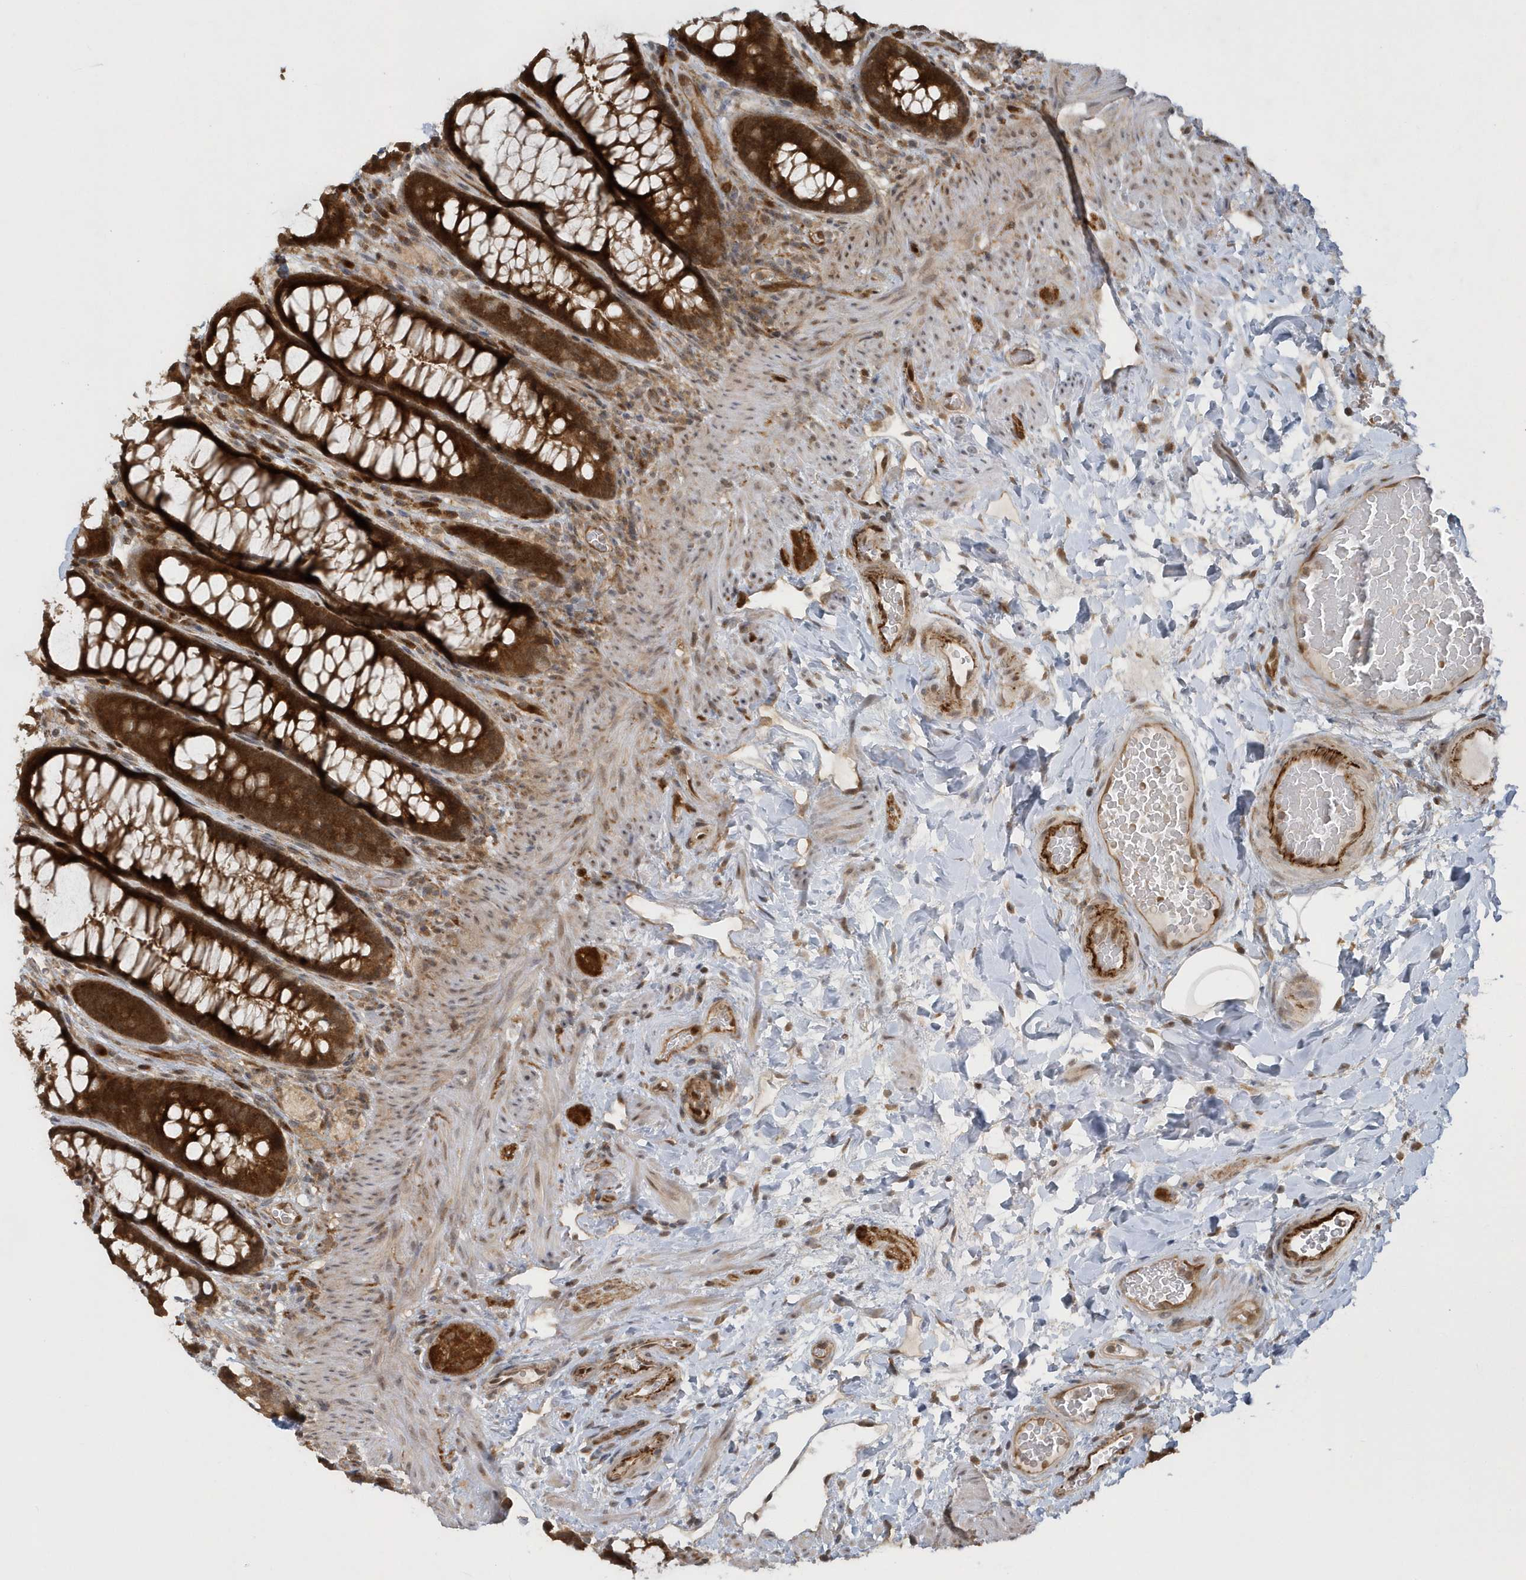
{"staining": {"intensity": "strong", "quantity": ">75%", "location": "cytoplasmic/membranous"}, "tissue": "rectum", "cell_type": "Glandular cells", "image_type": "normal", "snomed": [{"axis": "morphology", "description": "Normal tissue, NOS"}, {"axis": "topography", "description": "Rectum"}], "caption": "A brown stain labels strong cytoplasmic/membranous positivity of a protein in glandular cells of unremarkable rectum. (IHC, brightfield microscopy, high magnification).", "gene": "ATG4A", "patient": {"sex": "female", "age": 46}}